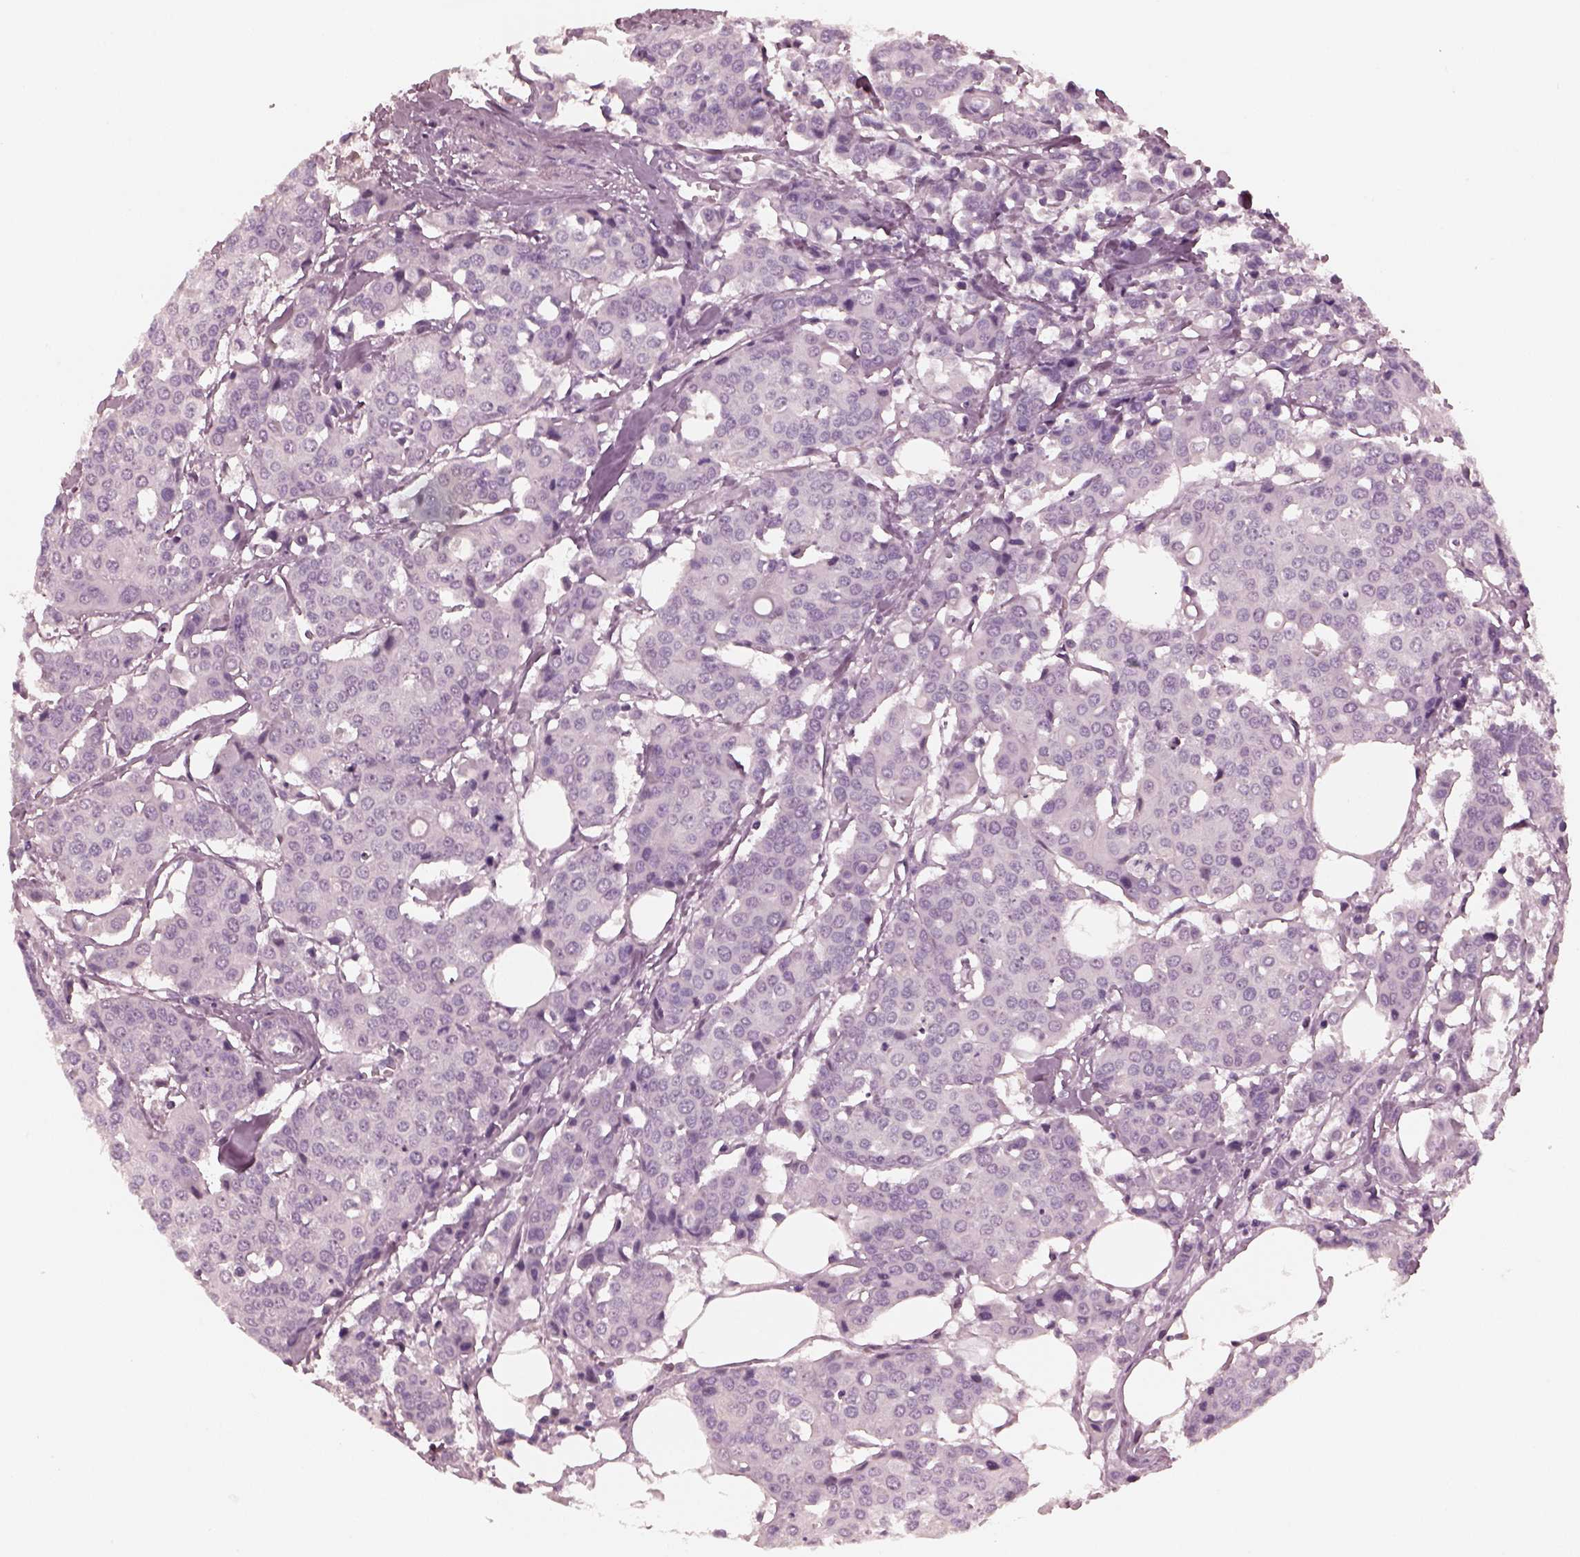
{"staining": {"intensity": "negative", "quantity": "none", "location": "none"}, "tissue": "carcinoid", "cell_type": "Tumor cells", "image_type": "cancer", "snomed": [{"axis": "morphology", "description": "Carcinoid, malignant, NOS"}, {"axis": "topography", "description": "Colon"}], "caption": "IHC of human malignant carcinoid demonstrates no staining in tumor cells. Brightfield microscopy of immunohistochemistry (IHC) stained with DAB (brown) and hematoxylin (blue), captured at high magnification.", "gene": "CGA", "patient": {"sex": "male", "age": 81}}